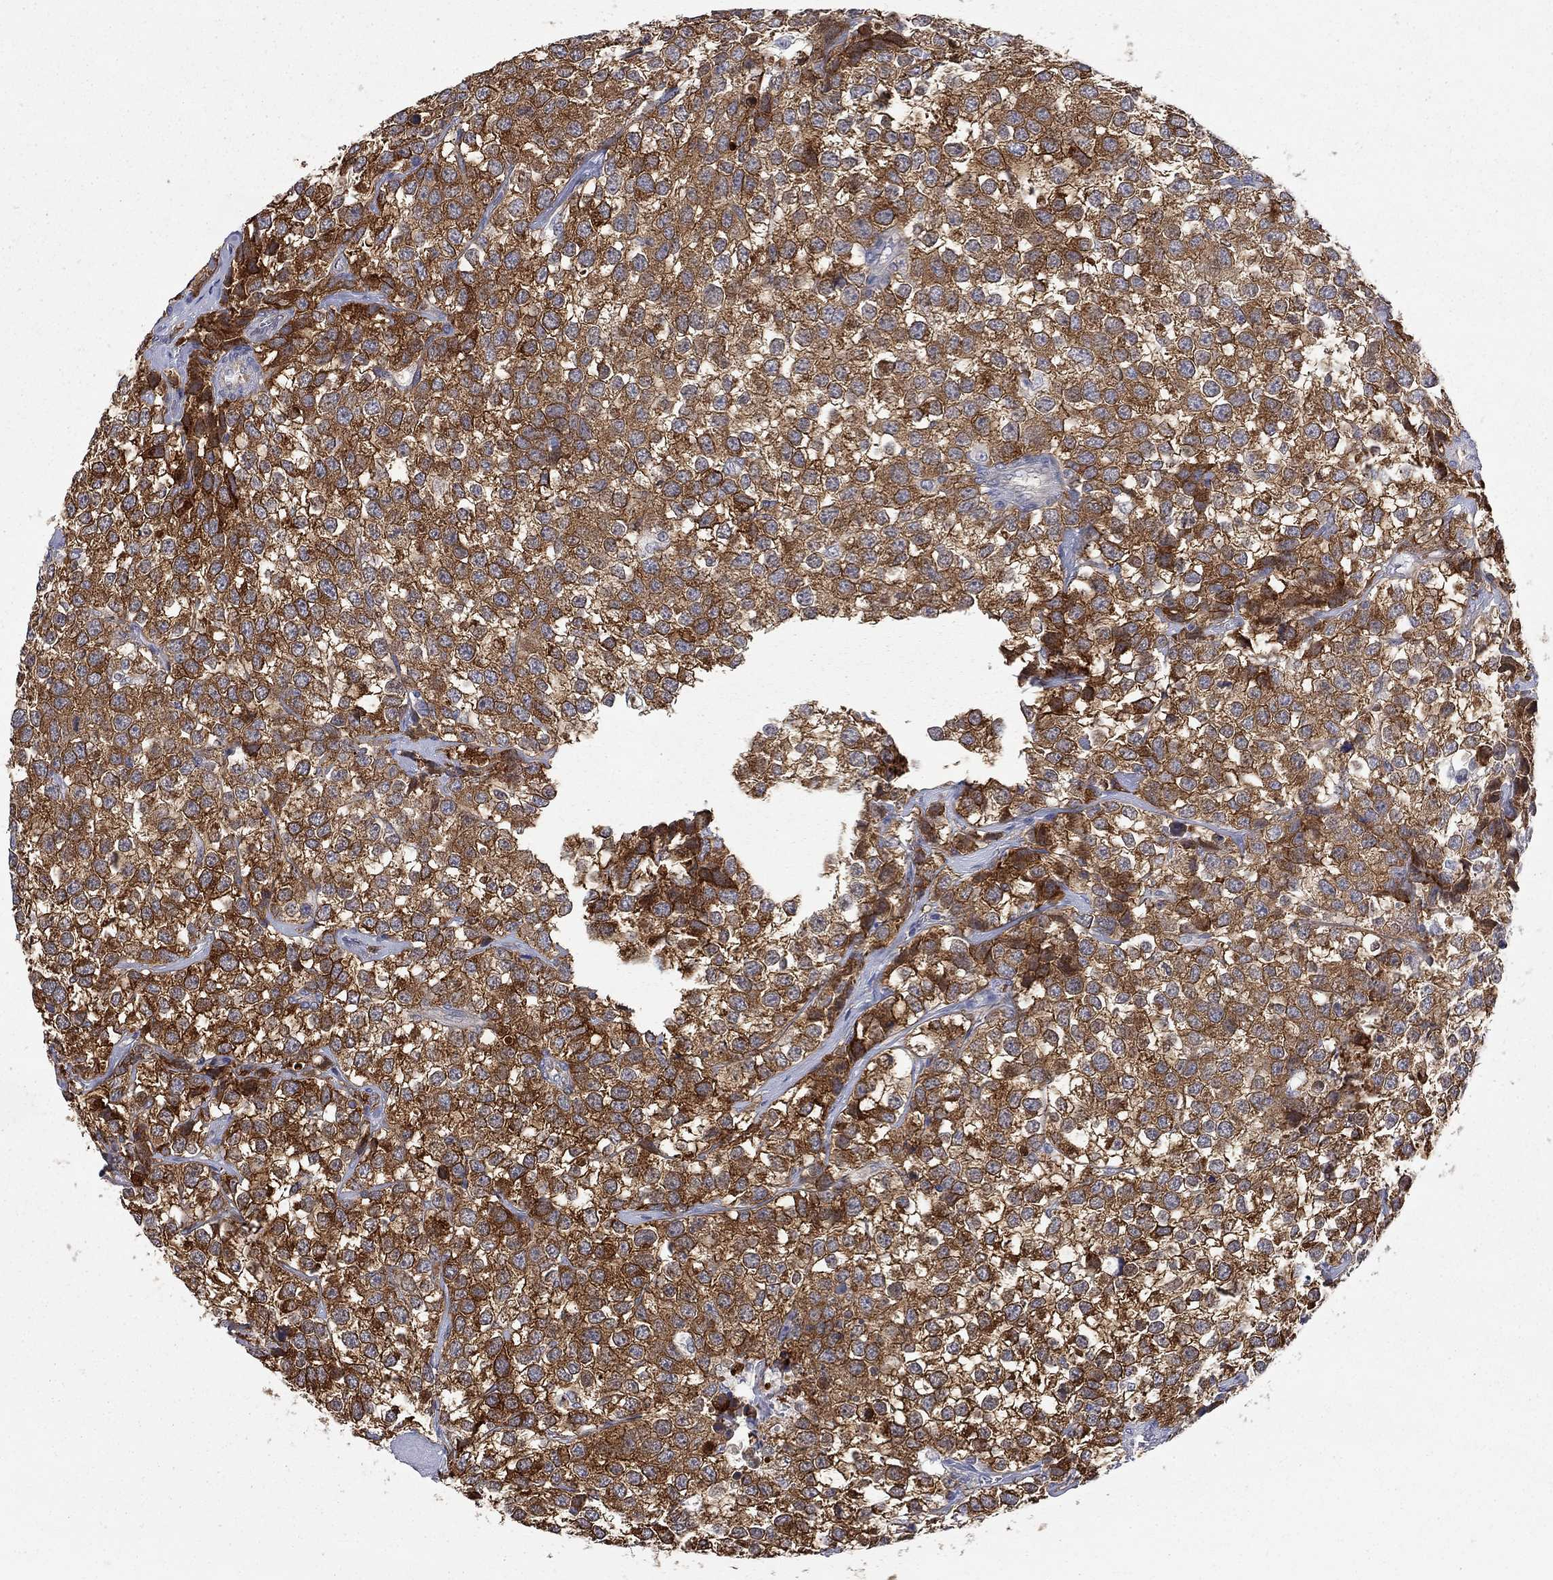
{"staining": {"intensity": "strong", "quantity": ">75%", "location": "cytoplasmic/membranous"}, "tissue": "testis cancer", "cell_type": "Tumor cells", "image_type": "cancer", "snomed": [{"axis": "morphology", "description": "Seminoma, NOS"}, {"axis": "topography", "description": "Testis"}], "caption": "A high amount of strong cytoplasmic/membranous staining is identified in about >75% of tumor cells in seminoma (testis) tissue.", "gene": "GALNT8", "patient": {"sex": "male", "age": 59}}